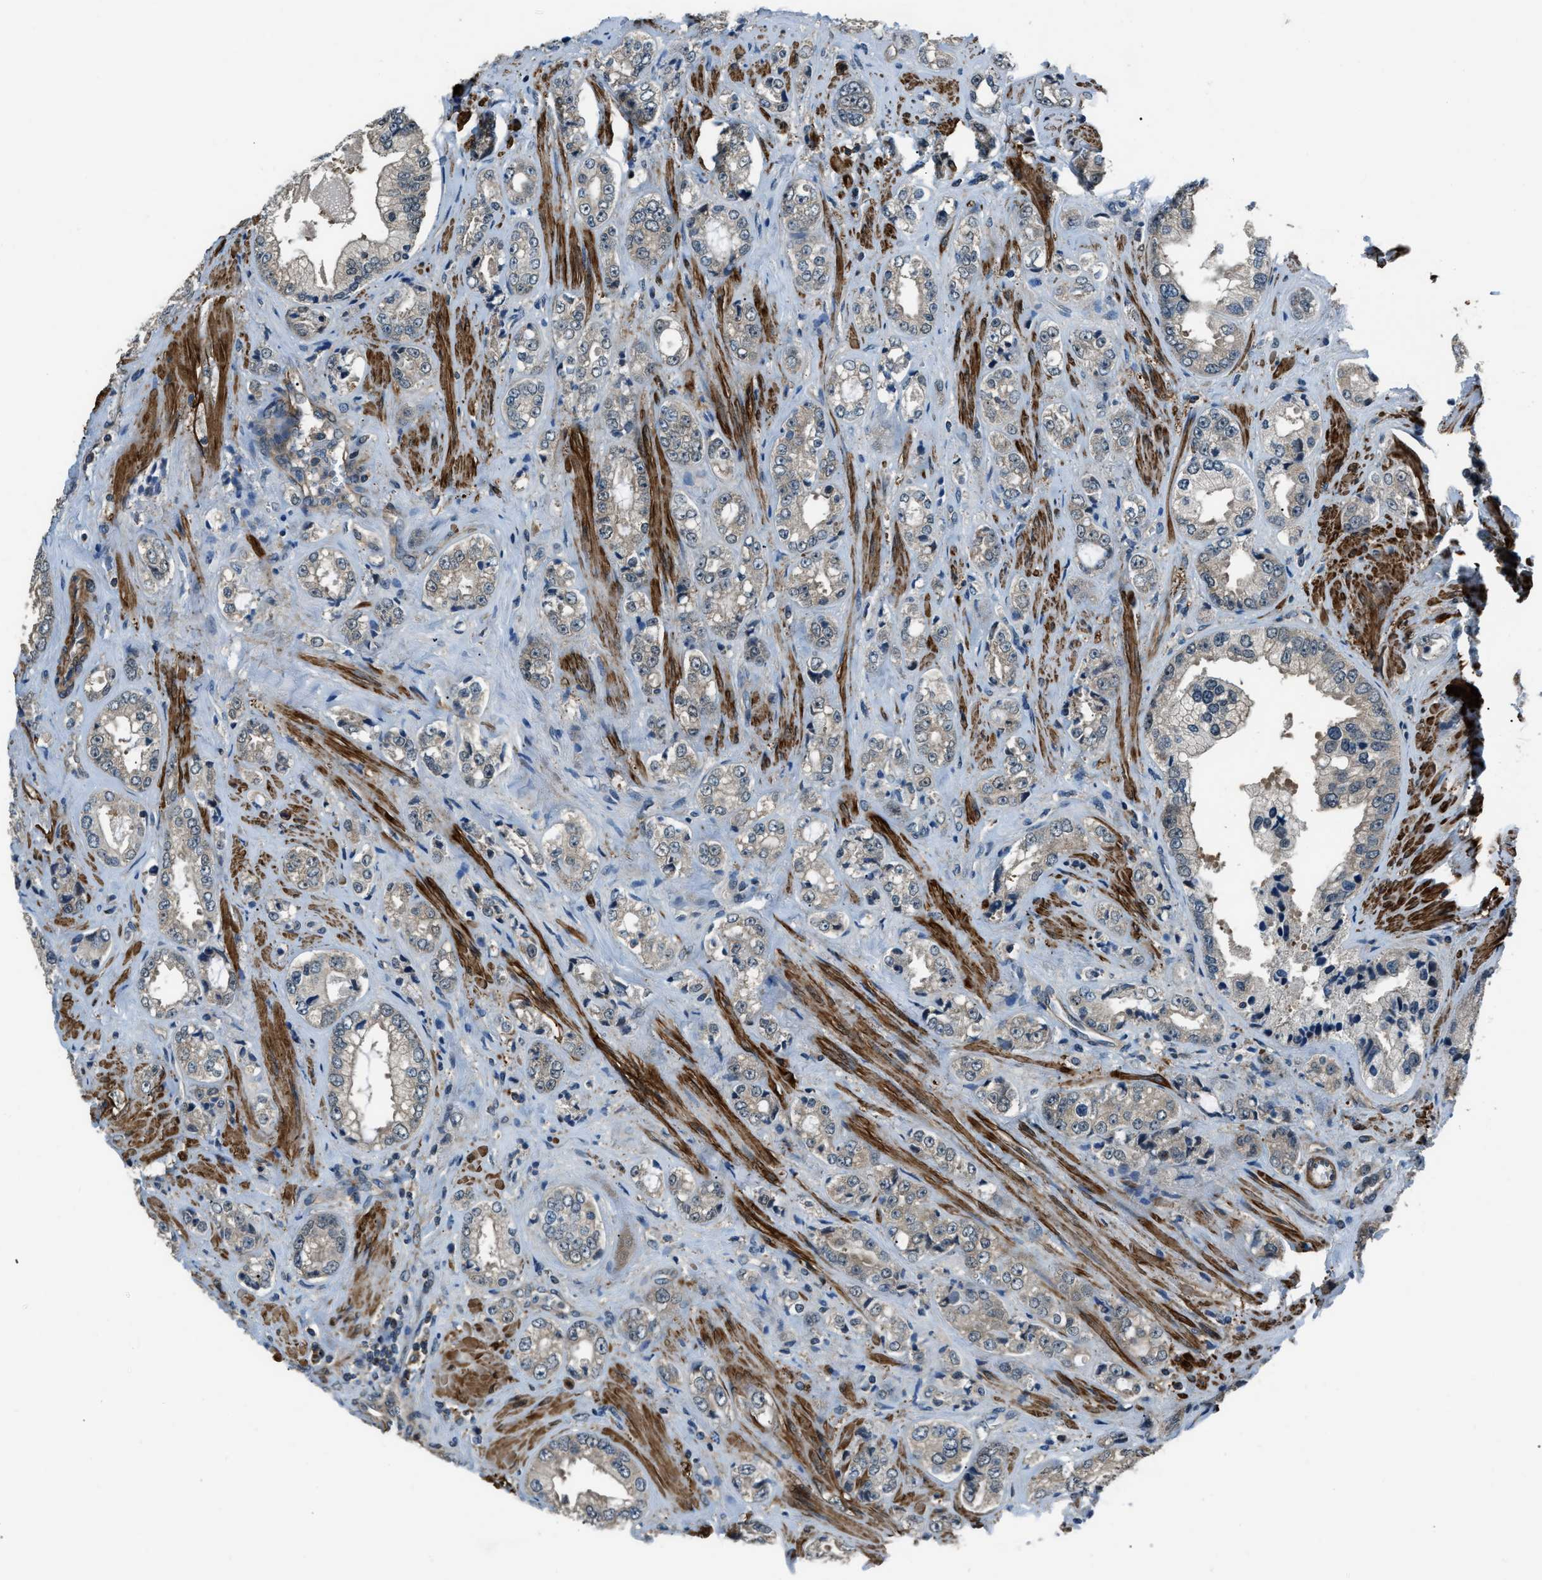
{"staining": {"intensity": "weak", "quantity": "<25%", "location": "cytoplasmic/membranous"}, "tissue": "prostate cancer", "cell_type": "Tumor cells", "image_type": "cancer", "snomed": [{"axis": "morphology", "description": "Adenocarcinoma, High grade"}, {"axis": "topography", "description": "Prostate"}], "caption": "DAB immunohistochemical staining of human high-grade adenocarcinoma (prostate) displays no significant positivity in tumor cells.", "gene": "NUDCD3", "patient": {"sex": "male", "age": 61}}